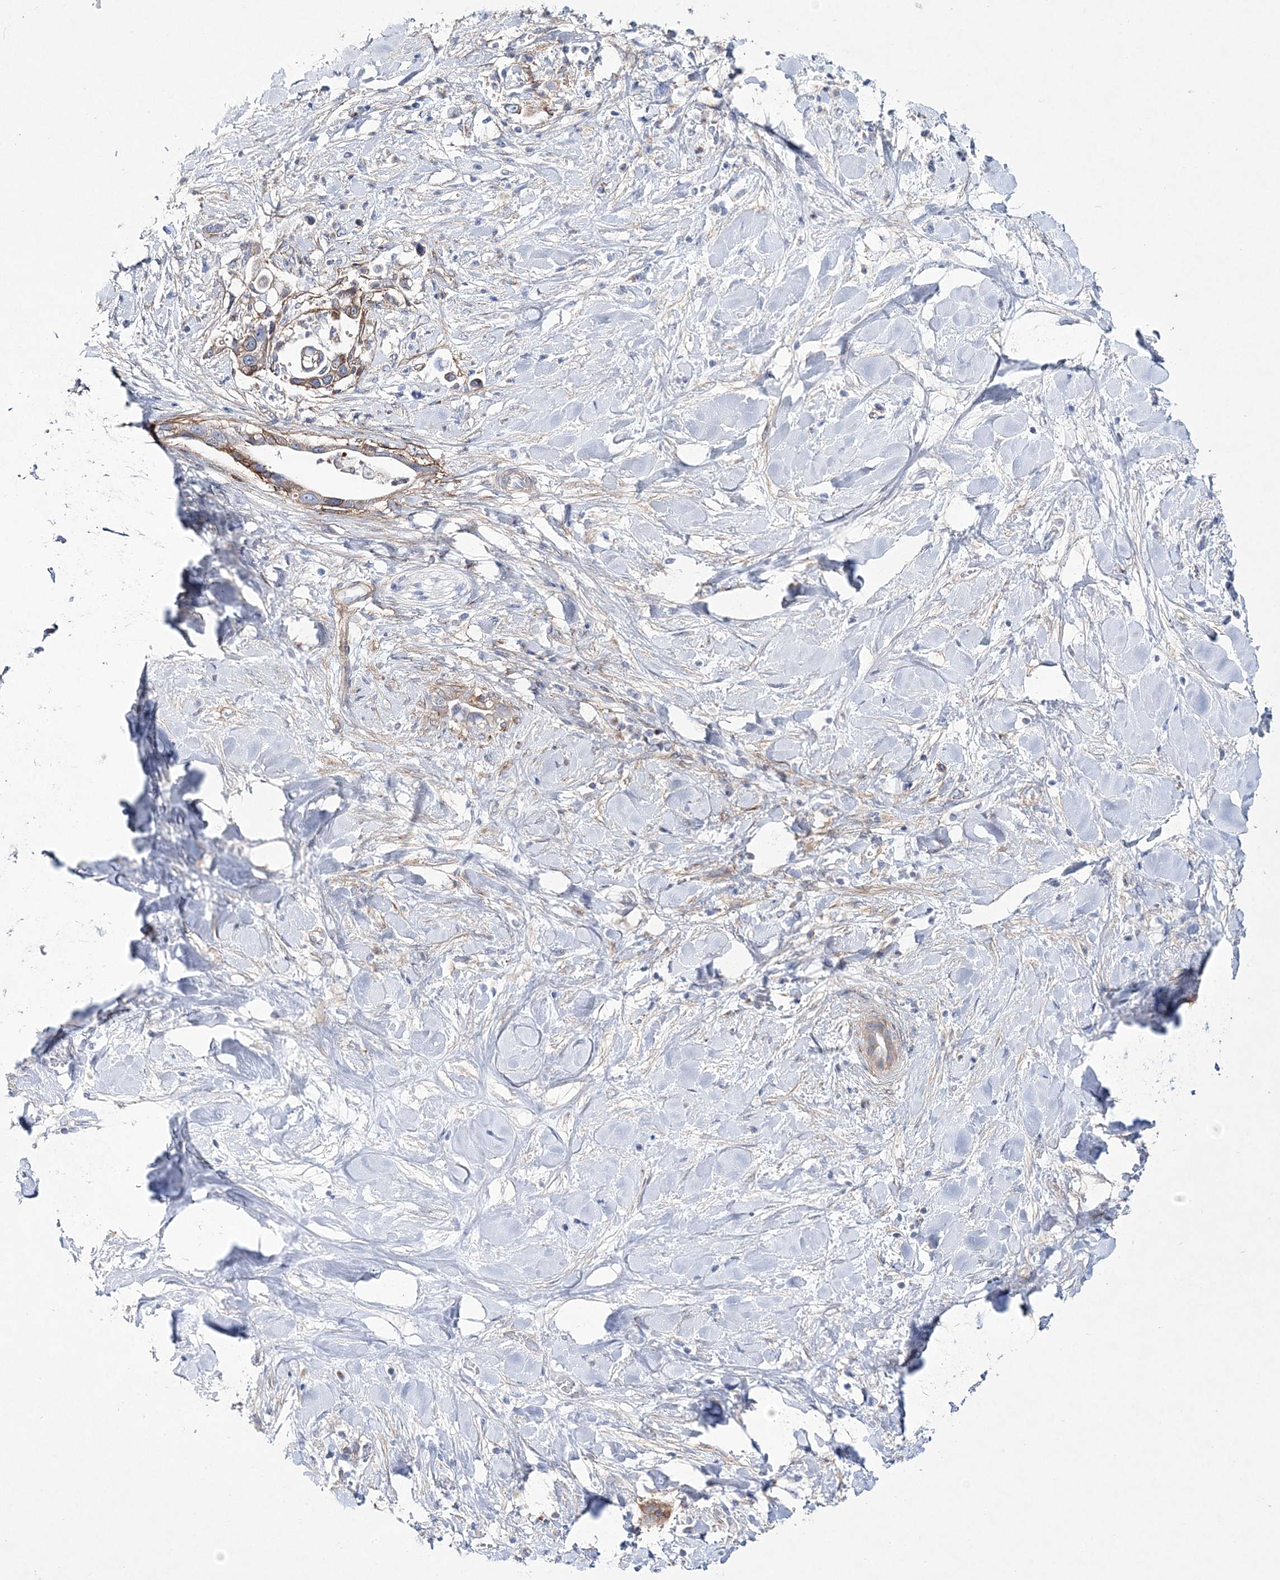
{"staining": {"intensity": "moderate", "quantity": "25%-75%", "location": "cytoplasmic/membranous"}, "tissue": "liver cancer", "cell_type": "Tumor cells", "image_type": "cancer", "snomed": [{"axis": "morphology", "description": "Cholangiocarcinoma"}, {"axis": "topography", "description": "Liver"}], "caption": "Moderate cytoplasmic/membranous staining for a protein is present in about 25%-75% of tumor cells of liver cancer using immunohistochemistry.", "gene": "ANO1", "patient": {"sex": "female", "age": 54}}